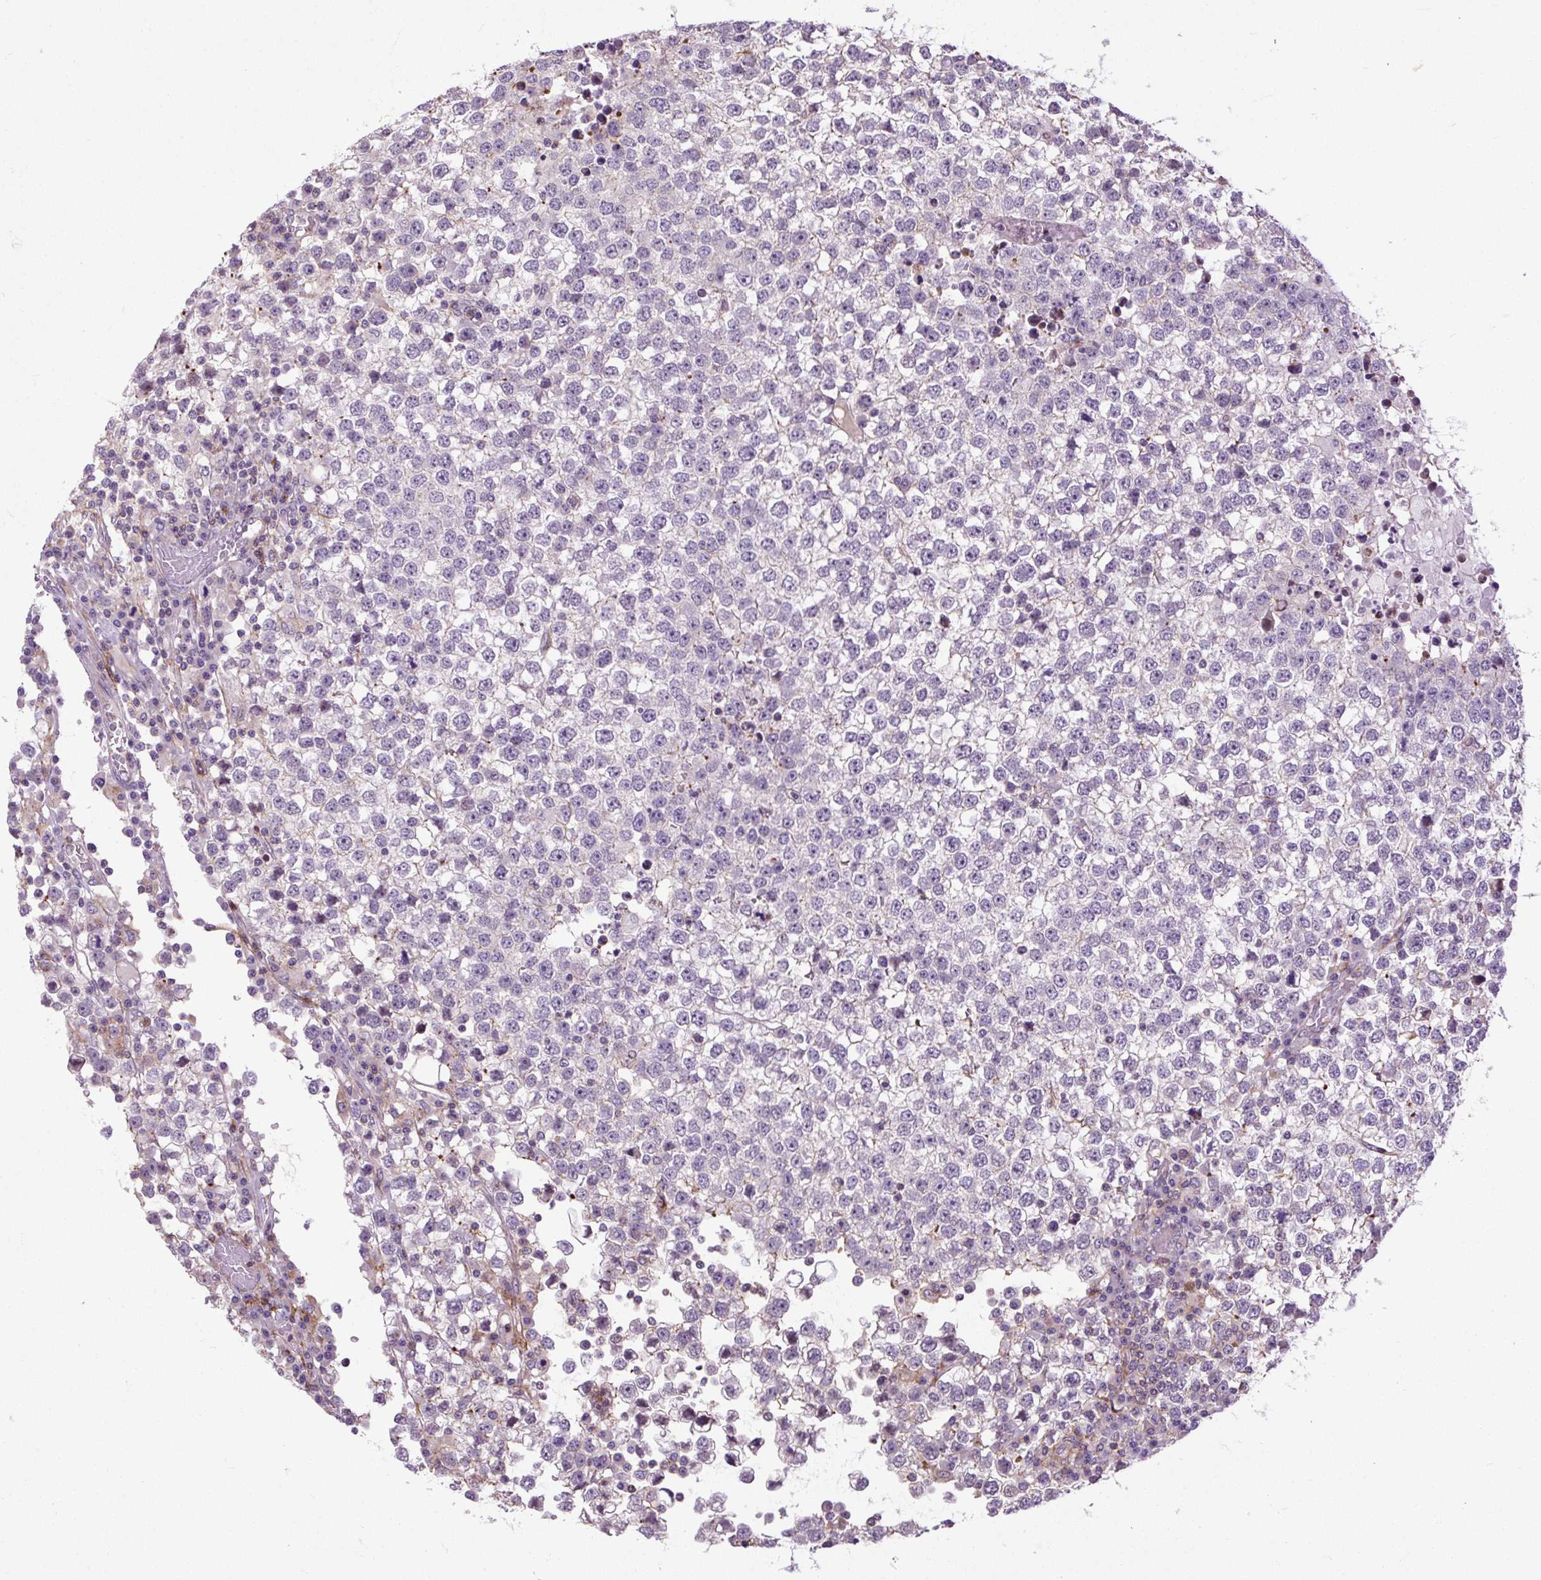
{"staining": {"intensity": "negative", "quantity": "none", "location": "none"}, "tissue": "testis cancer", "cell_type": "Tumor cells", "image_type": "cancer", "snomed": [{"axis": "morphology", "description": "Seminoma, NOS"}, {"axis": "topography", "description": "Testis"}], "caption": "Immunohistochemistry histopathology image of testis seminoma stained for a protein (brown), which displays no expression in tumor cells. Brightfield microscopy of immunohistochemistry (IHC) stained with DAB (3,3'-diaminobenzidine) (brown) and hematoxylin (blue), captured at high magnification.", "gene": "ZNF197", "patient": {"sex": "male", "age": 65}}